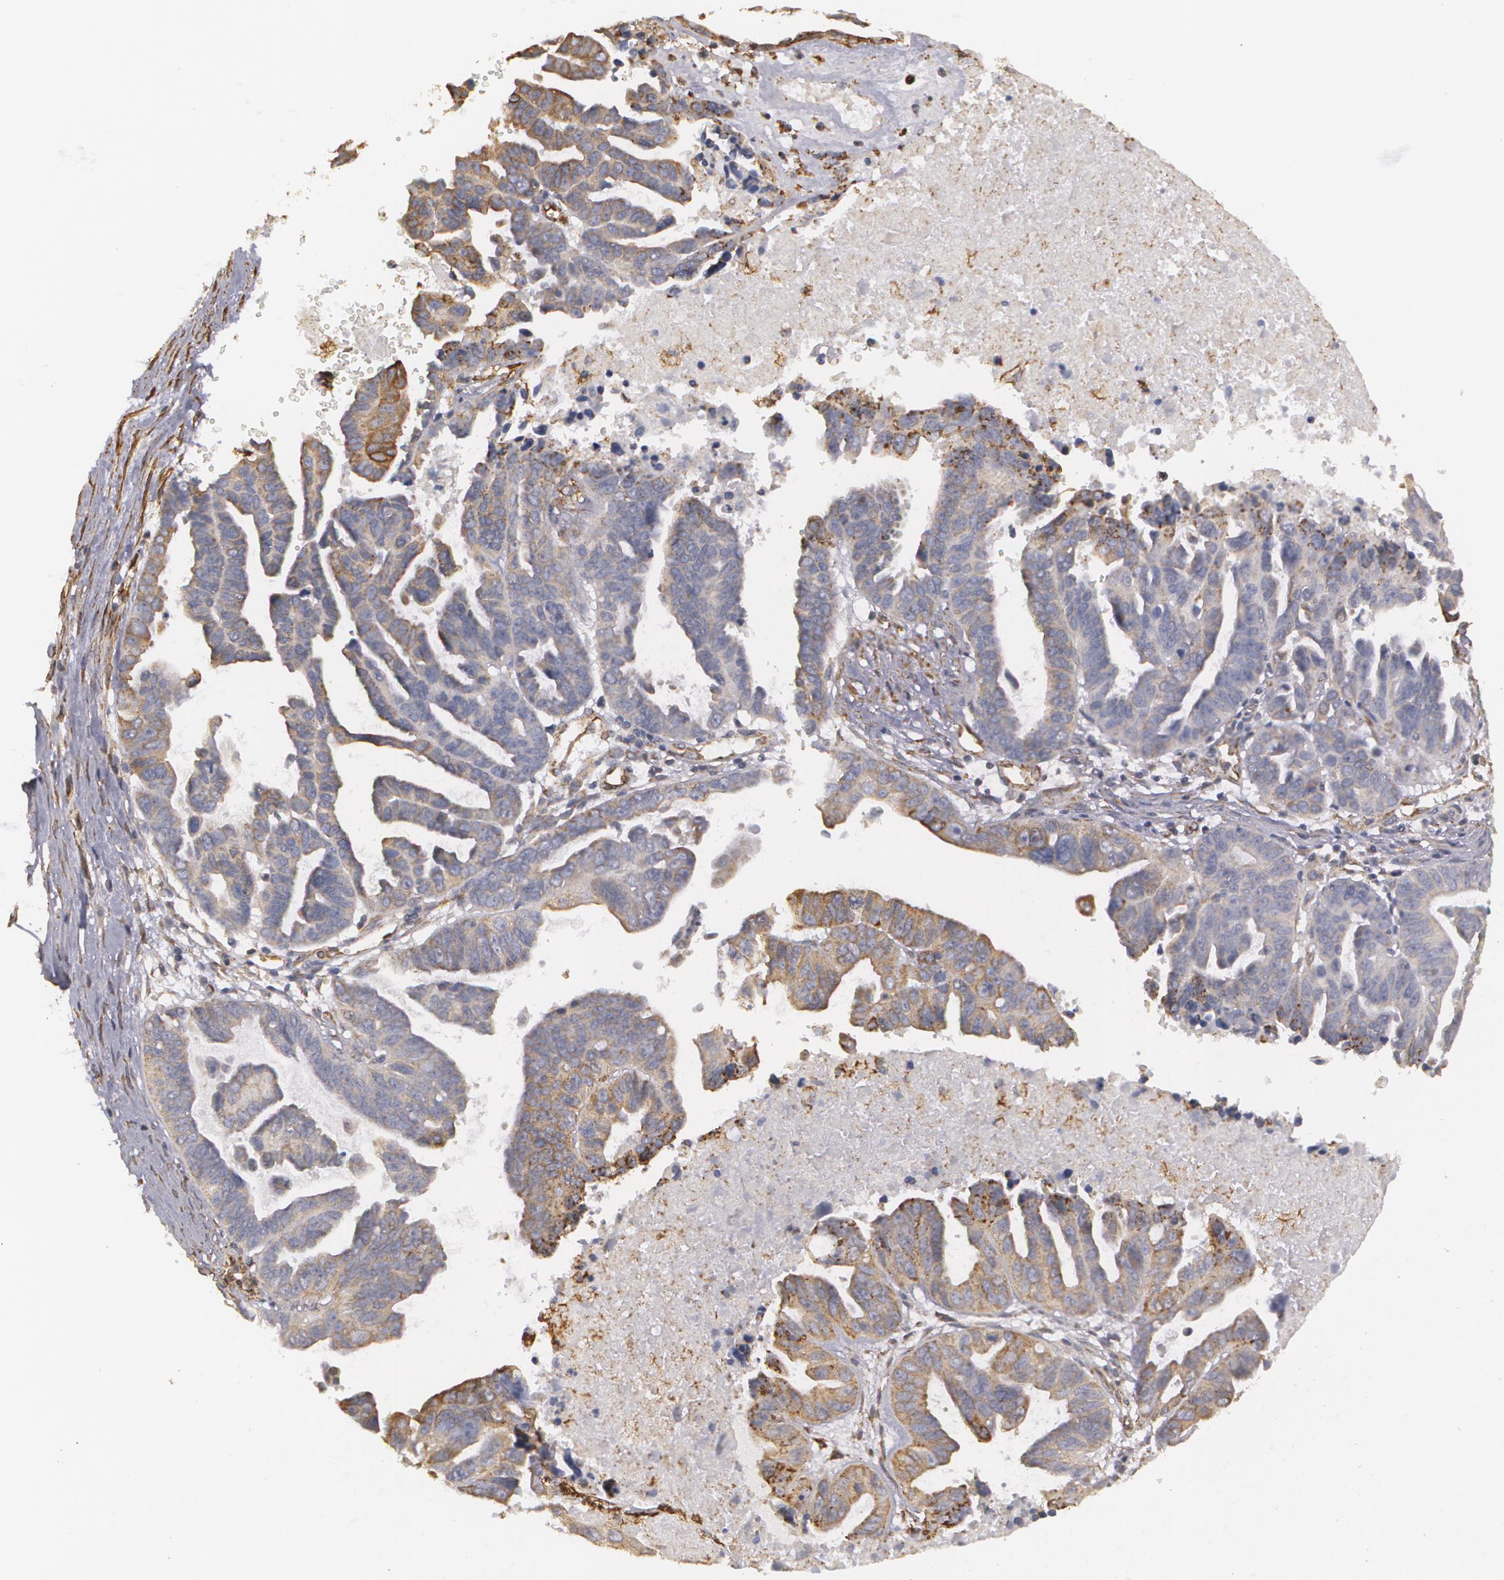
{"staining": {"intensity": "moderate", "quantity": "25%-75%", "location": "cytoplasmic/membranous"}, "tissue": "ovarian cancer", "cell_type": "Tumor cells", "image_type": "cancer", "snomed": [{"axis": "morphology", "description": "Carcinoma, endometroid"}, {"axis": "morphology", "description": "Cystadenocarcinoma, serous, NOS"}, {"axis": "topography", "description": "Ovary"}], "caption": "Ovarian serous cystadenocarcinoma stained with a brown dye shows moderate cytoplasmic/membranous positive positivity in about 25%-75% of tumor cells.", "gene": "CYB5R3", "patient": {"sex": "female", "age": 45}}